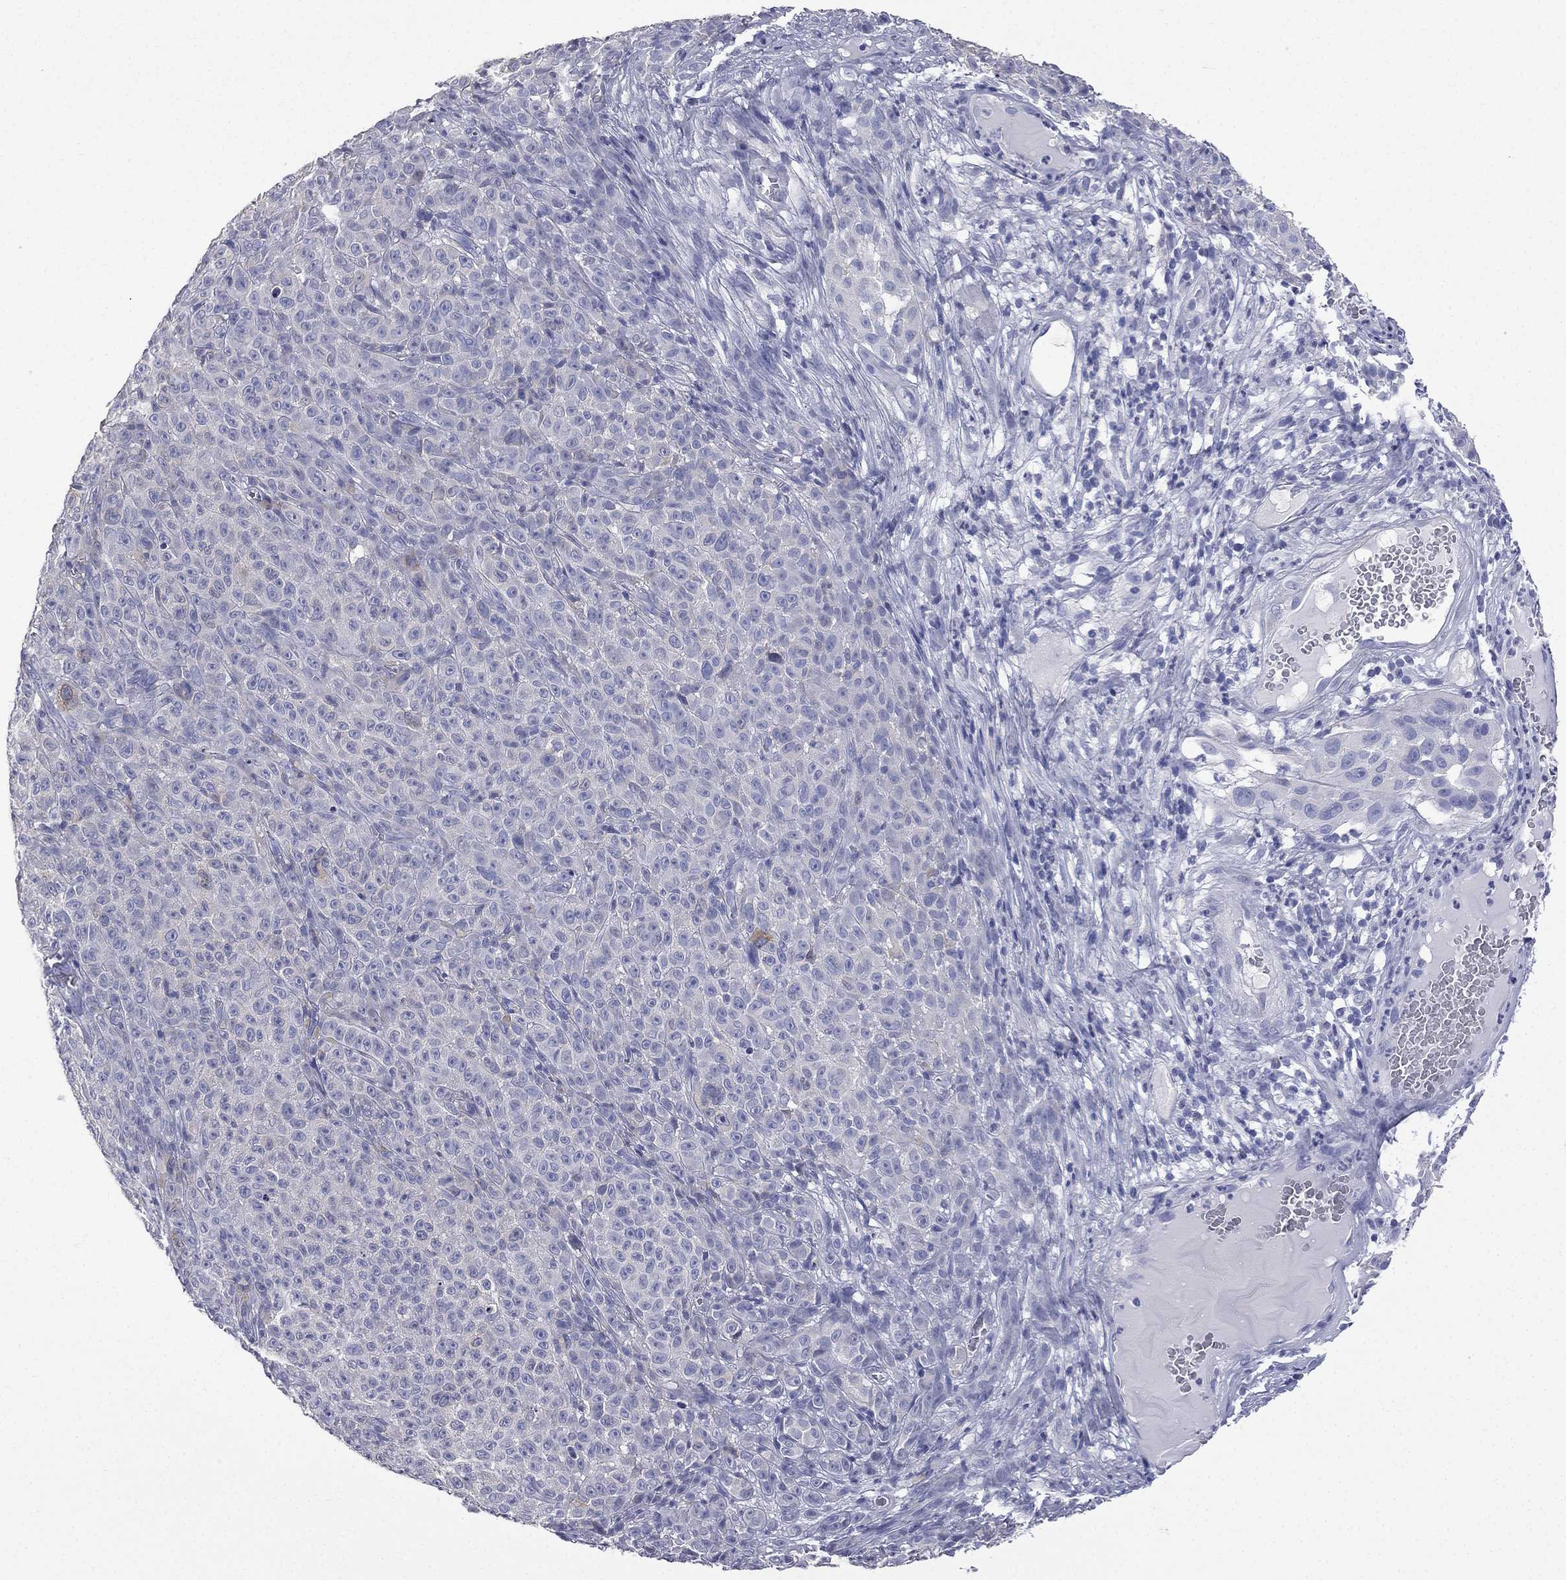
{"staining": {"intensity": "negative", "quantity": "none", "location": "none"}, "tissue": "melanoma", "cell_type": "Tumor cells", "image_type": "cancer", "snomed": [{"axis": "morphology", "description": "Malignant melanoma, NOS"}, {"axis": "topography", "description": "Skin"}], "caption": "DAB (3,3'-diaminobenzidine) immunohistochemical staining of melanoma exhibits no significant expression in tumor cells.", "gene": "CES2", "patient": {"sex": "female", "age": 82}}